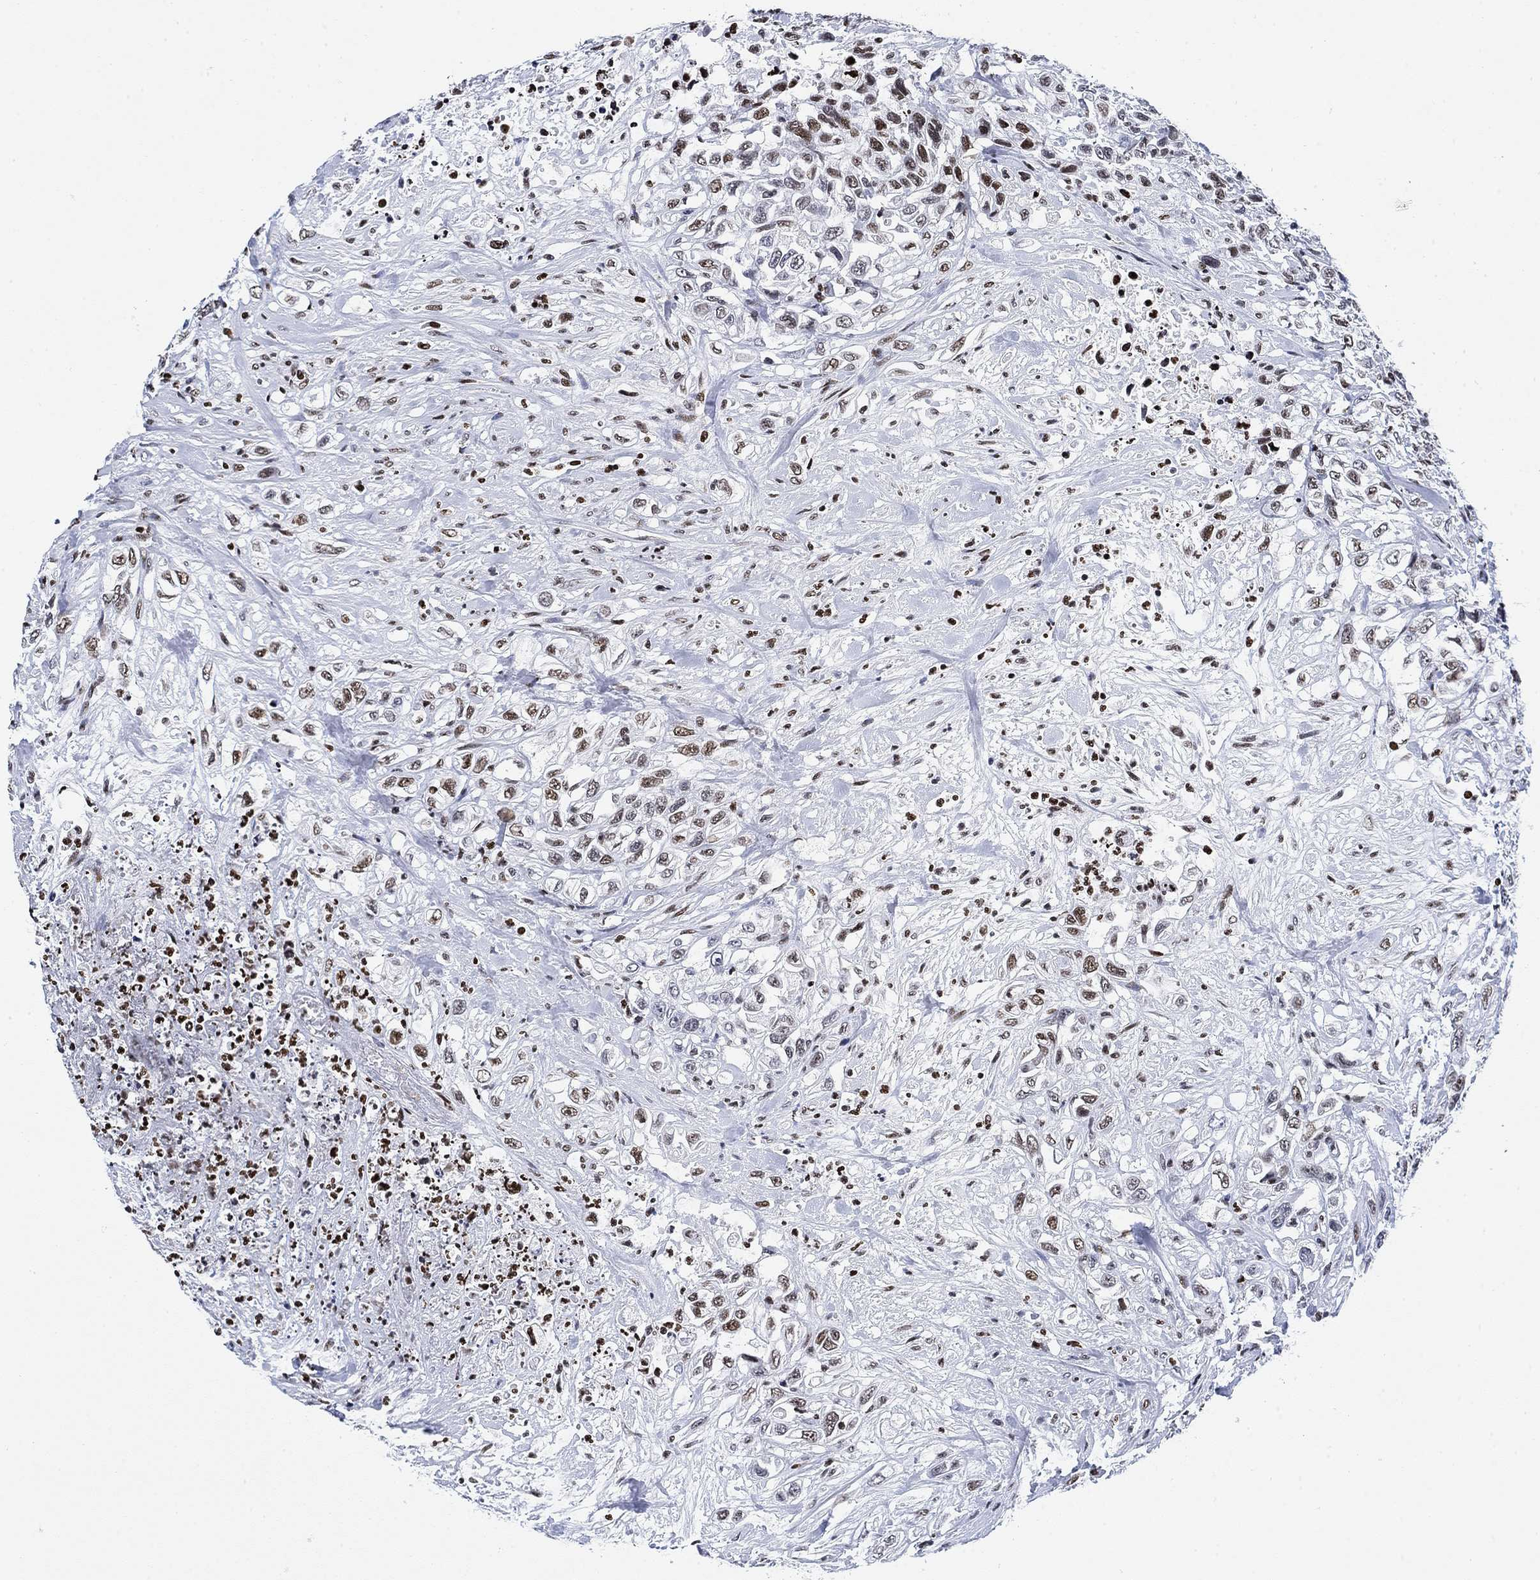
{"staining": {"intensity": "moderate", "quantity": "<25%", "location": "nuclear"}, "tissue": "urothelial cancer", "cell_type": "Tumor cells", "image_type": "cancer", "snomed": [{"axis": "morphology", "description": "Urothelial carcinoma, High grade"}, {"axis": "topography", "description": "Urinary bladder"}], "caption": "There is low levels of moderate nuclear positivity in tumor cells of urothelial carcinoma (high-grade), as demonstrated by immunohistochemical staining (brown color).", "gene": "H1-10", "patient": {"sex": "female", "age": 56}}